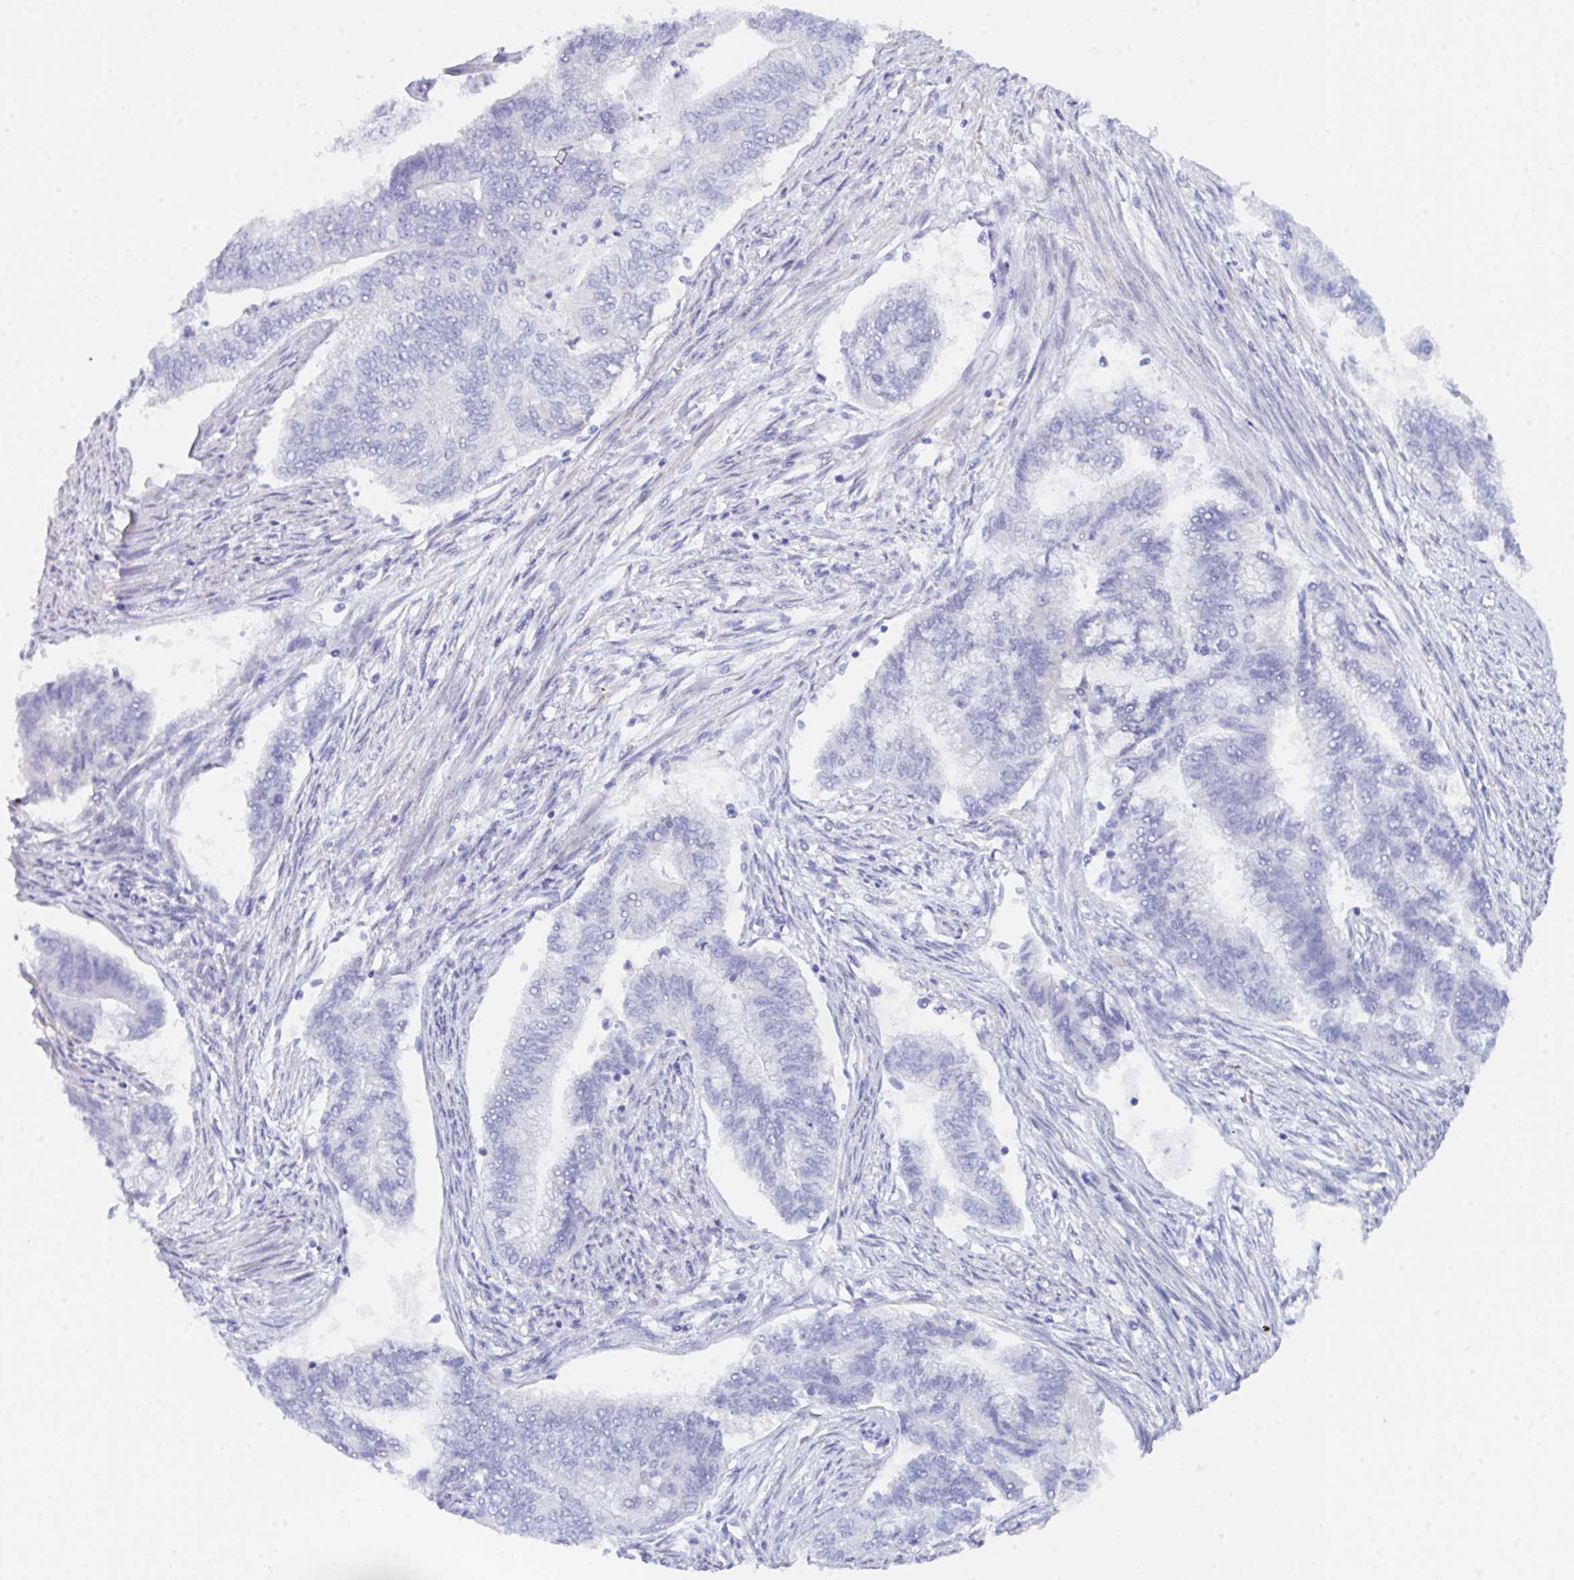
{"staining": {"intensity": "negative", "quantity": "none", "location": "none"}, "tissue": "endometrial cancer", "cell_type": "Tumor cells", "image_type": "cancer", "snomed": [{"axis": "morphology", "description": "Adenocarcinoma, NOS"}, {"axis": "topography", "description": "Endometrium"}], "caption": "Immunohistochemistry (IHC) photomicrograph of human adenocarcinoma (endometrial) stained for a protein (brown), which shows no positivity in tumor cells.", "gene": "CEP170B", "patient": {"sex": "female", "age": 65}}